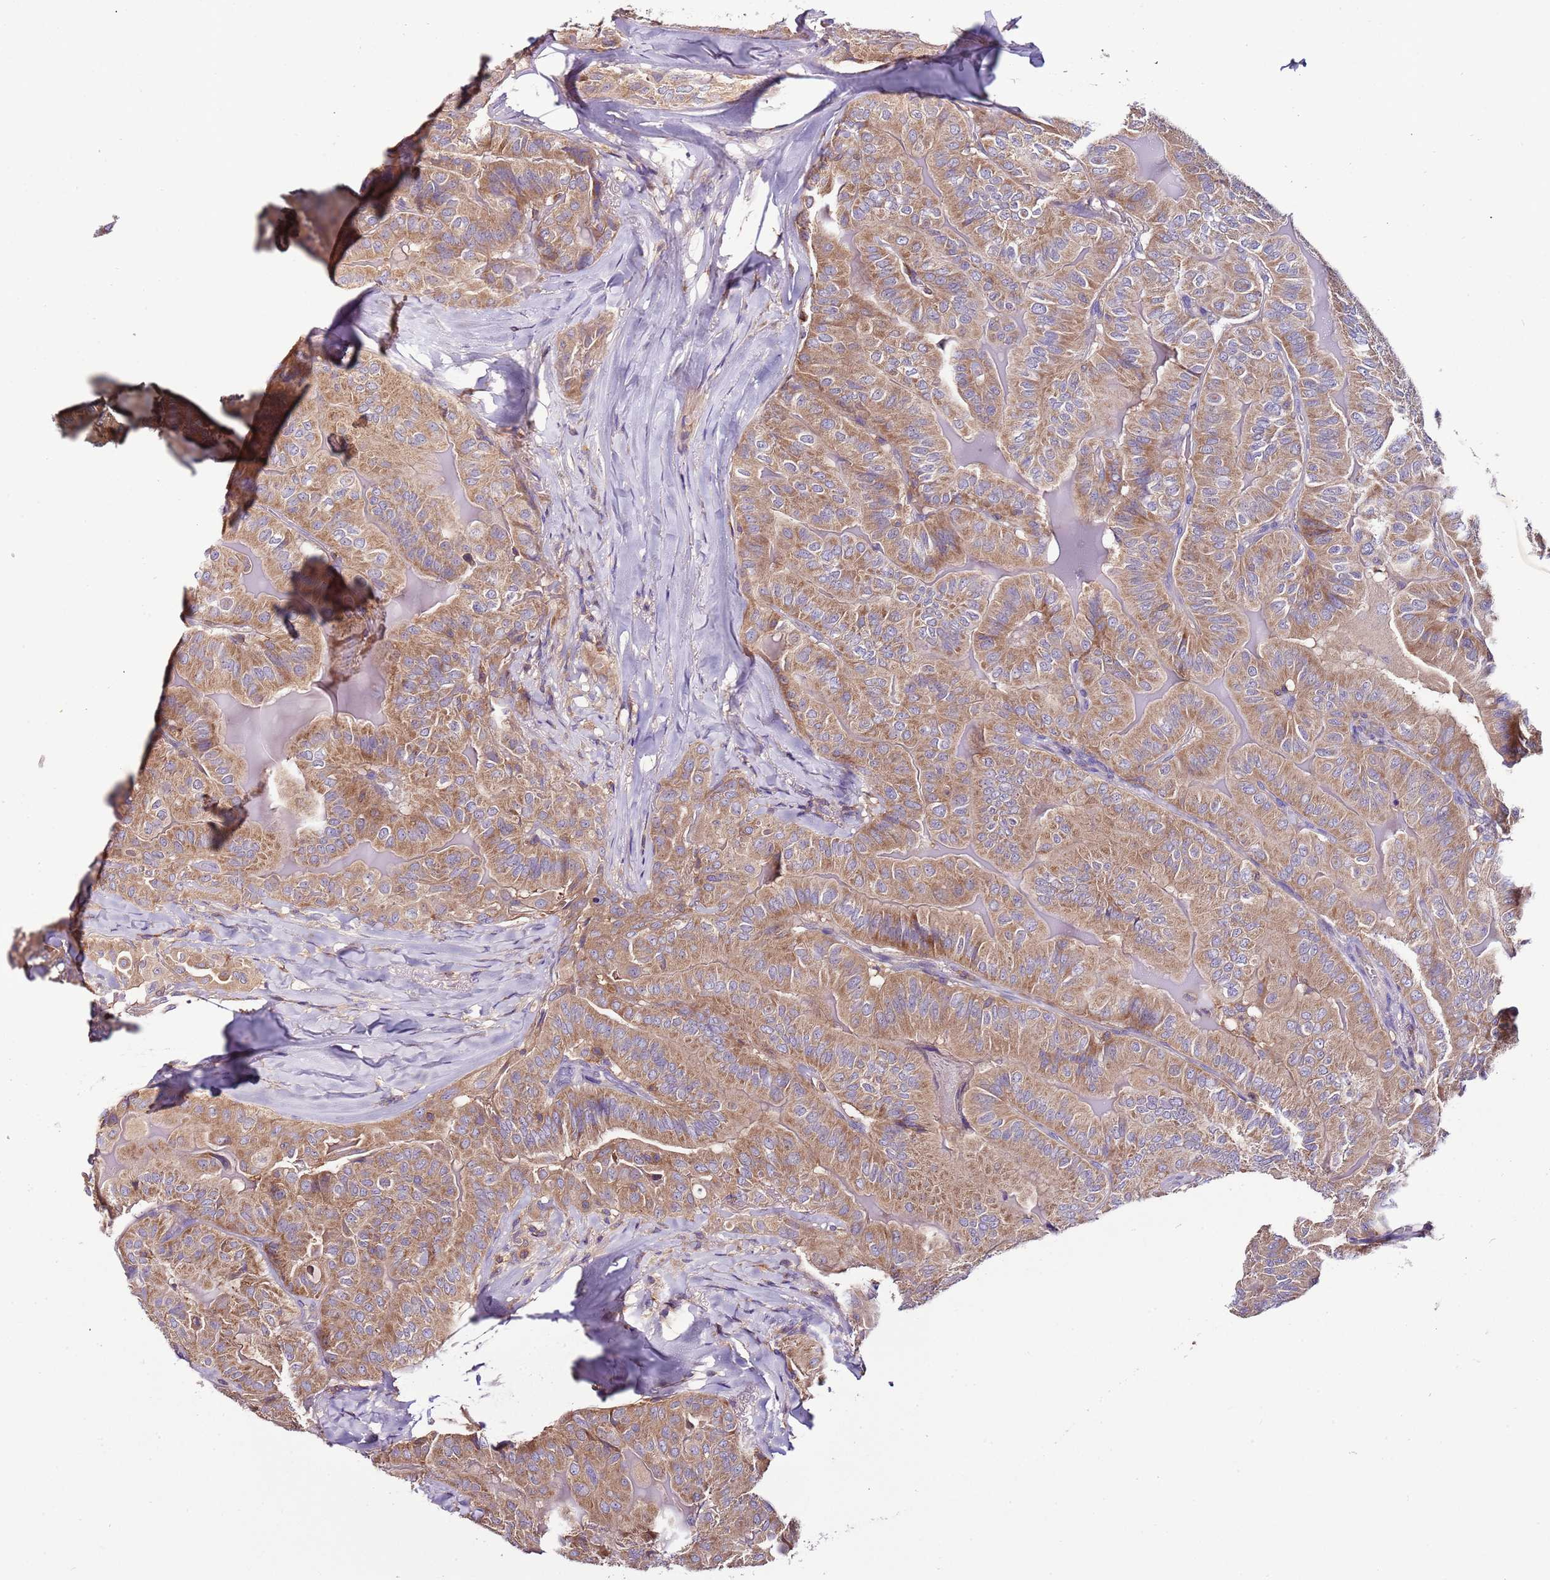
{"staining": {"intensity": "moderate", "quantity": ">75%", "location": "cytoplasmic/membranous"}, "tissue": "thyroid cancer", "cell_type": "Tumor cells", "image_type": "cancer", "snomed": [{"axis": "morphology", "description": "Papillary adenocarcinoma, NOS"}, {"axis": "topography", "description": "Thyroid gland"}], "caption": "The immunohistochemical stain labels moderate cytoplasmic/membranous positivity in tumor cells of thyroid cancer (papillary adenocarcinoma) tissue.", "gene": "IGIP", "patient": {"sex": "female", "age": 68}}